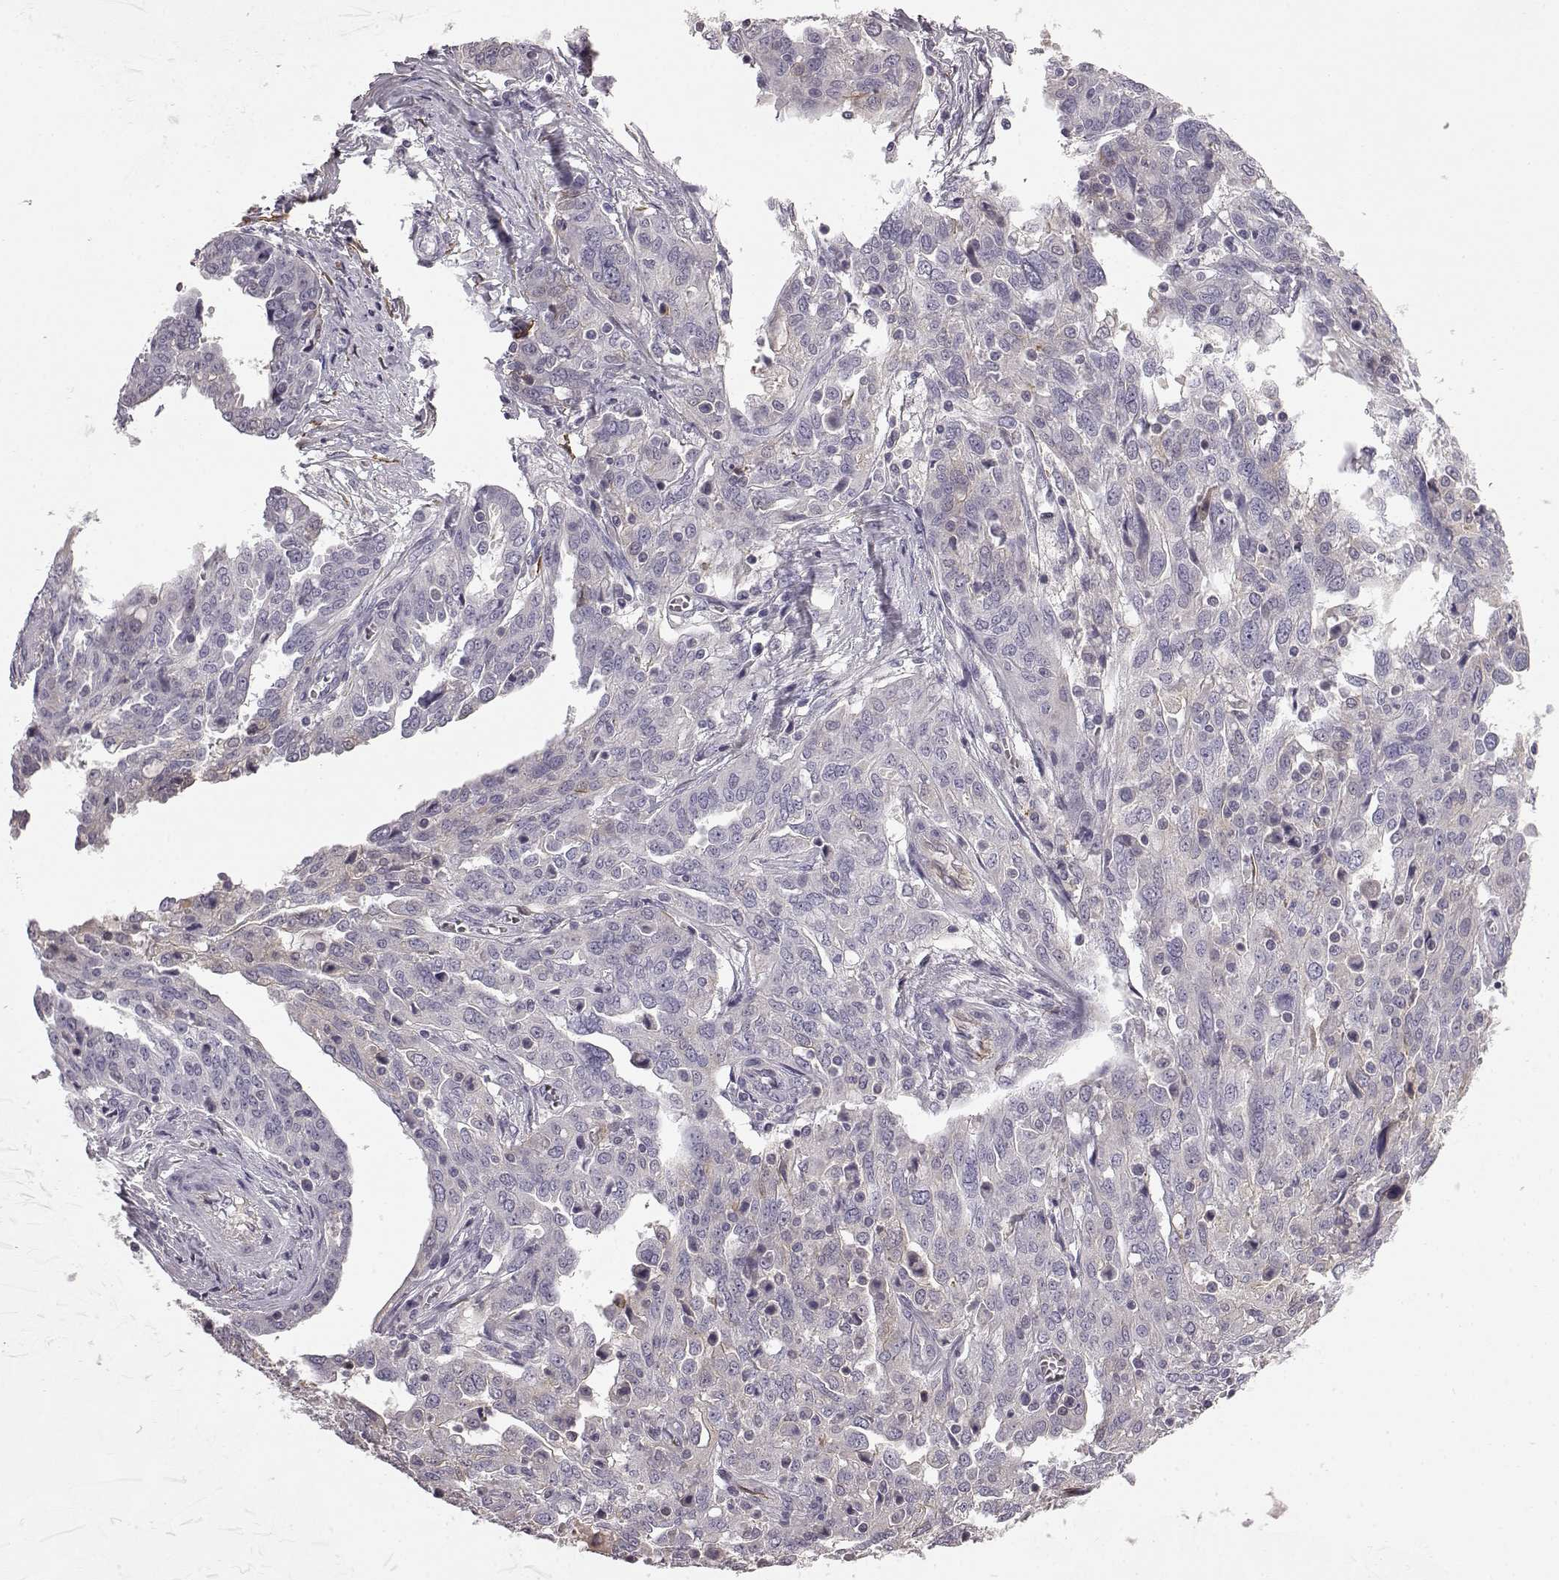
{"staining": {"intensity": "negative", "quantity": "none", "location": "none"}, "tissue": "ovarian cancer", "cell_type": "Tumor cells", "image_type": "cancer", "snomed": [{"axis": "morphology", "description": "Cystadenocarcinoma, serous, NOS"}, {"axis": "topography", "description": "Ovary"}], "caption": "Immunohistochemistry (IHC) of ovarian serous cystadenocarcinoma shows no positivity in tumor cells. (DAB (3,3'-diaminobenzidine) IHC with hematoxylin counter stain).", "gene": "KRT85", "patient": {"sex": "female", "age": 67}}